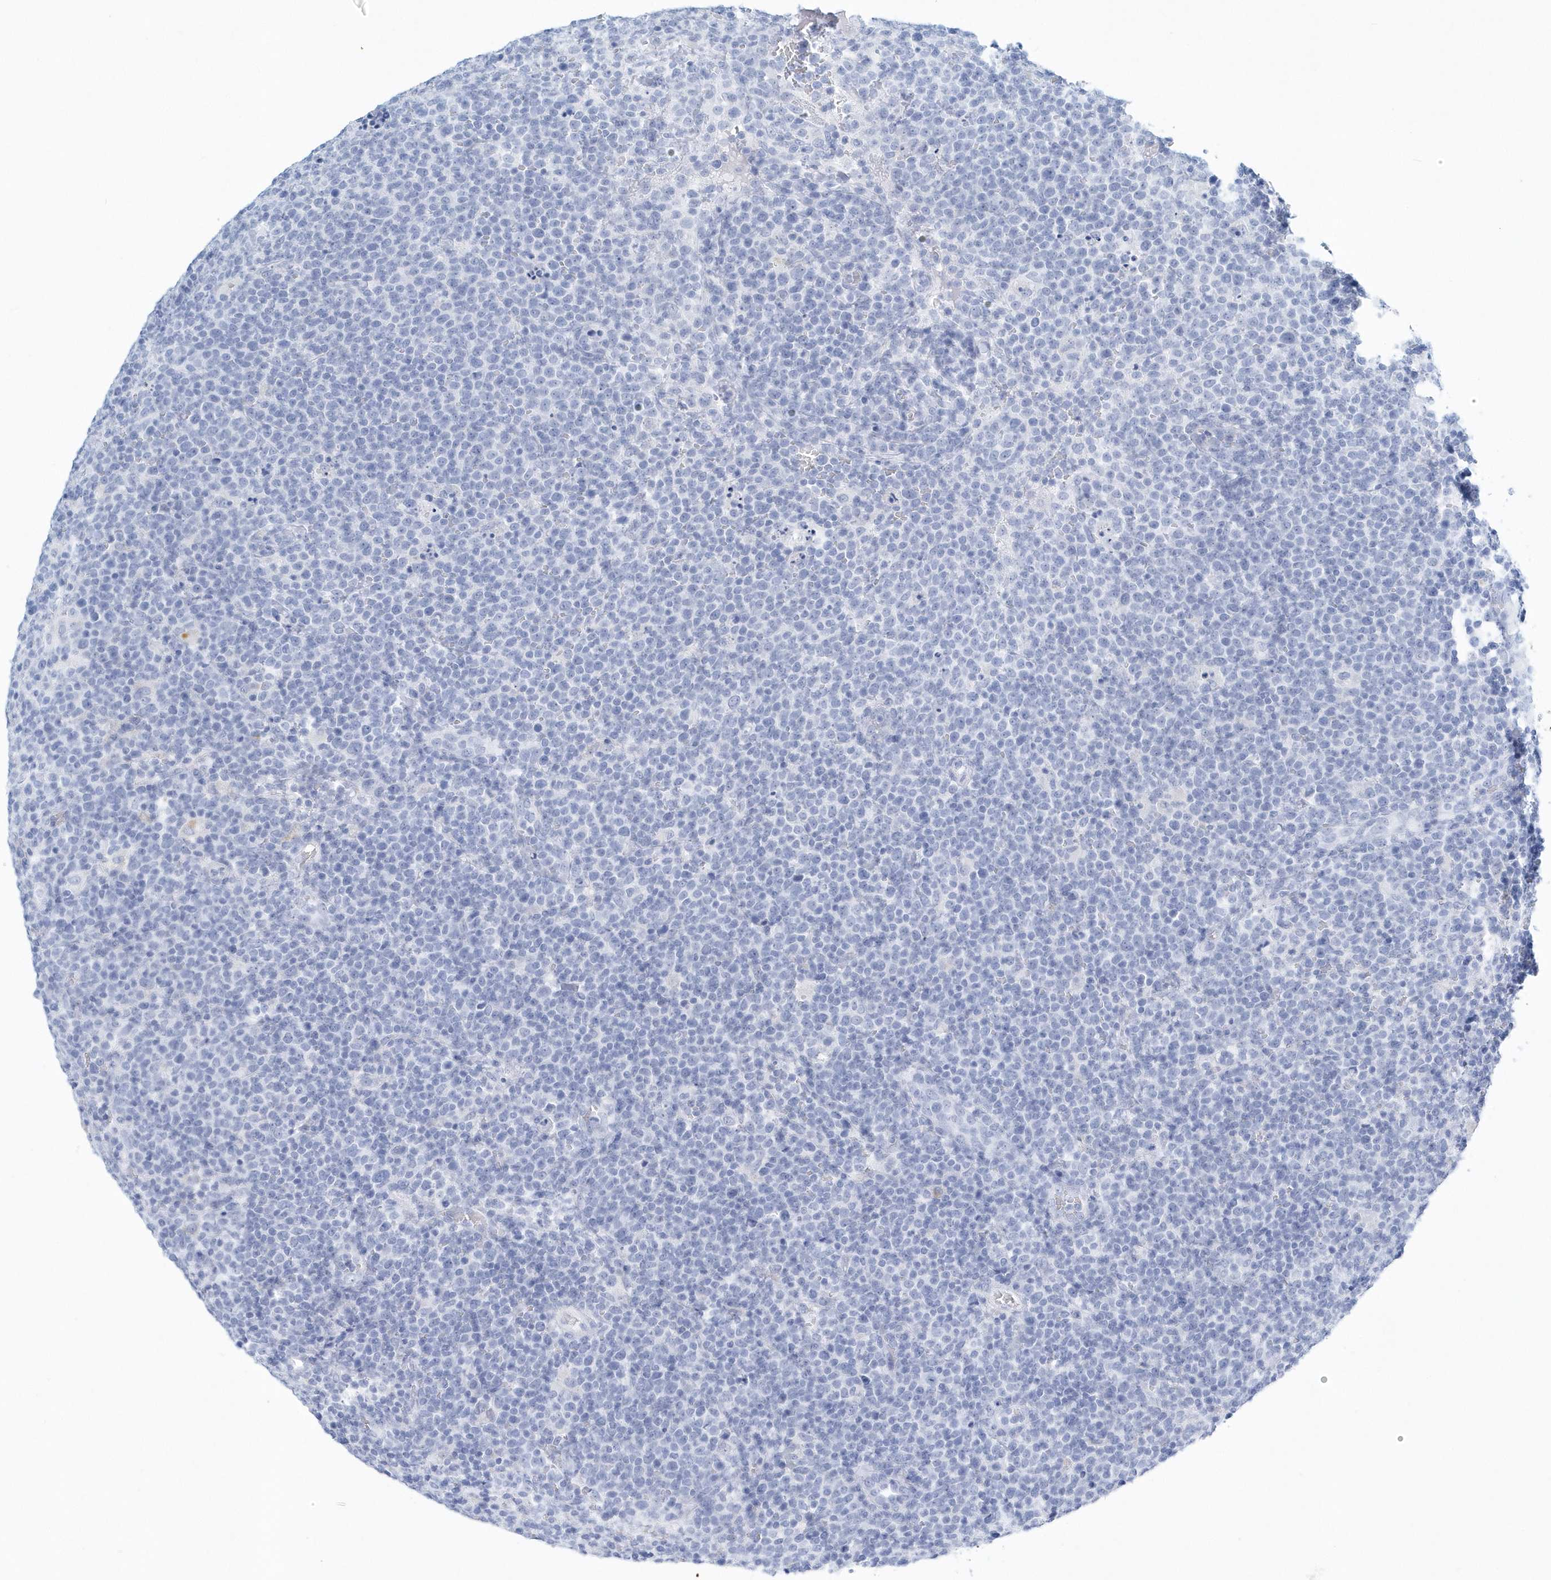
{"staining": {"intensity": "negative", "quantity": "none", "location": "none"}, "tissue": "lymphoma", "cell_type": "Tumor cells", "image_type": "cancer", "snomed": [{"axis": "morphology", "description": "Malignant lymphoma, non-Hodgkin's type, High grade"}, {"axis": "topography", "description": "Lymph node"}], "caption": "Tumor cells show no significant protein expression in lymphoma.", "gene": "PTPRO", "patient": {"sex": "male", "age": 61}}